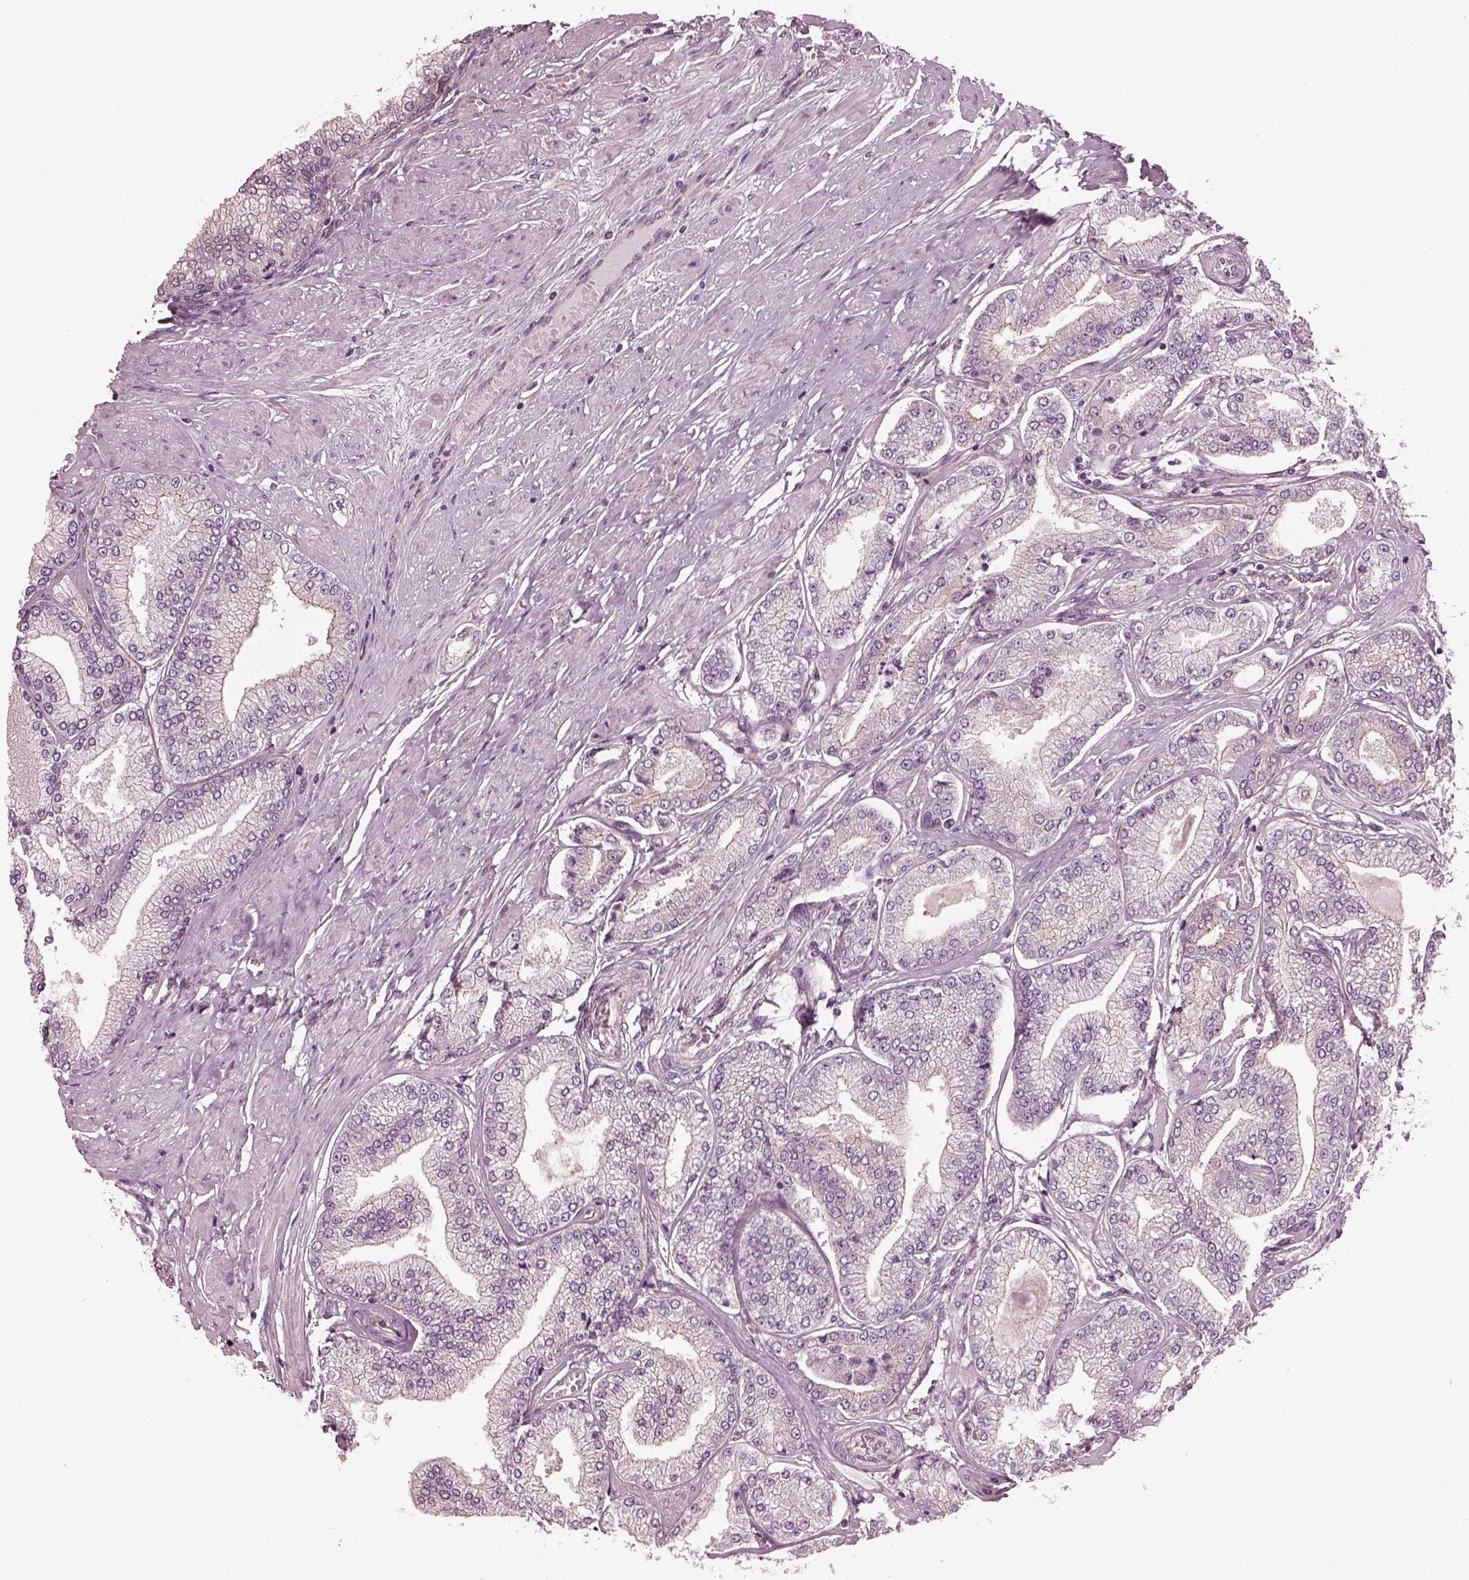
{"staining": {"intensity": "weak", "quantity": "<25%", "location": "cytoplasmic/membranous"}, "tissue": "prostate cancer", "cell_type": "Tumor cells", "image_type": "cancer", "snomed": [{"axis": "morphology", "description": "Adenocarcinoma, Low grade"}, {"axis": "topography", "description": "Prostate"}], "caption": "Protein analysis of prostate cancer shows no significant expression in tumor cells.", "gene": "ODAD1", "patient": {"sex": "male", "age": 55}}